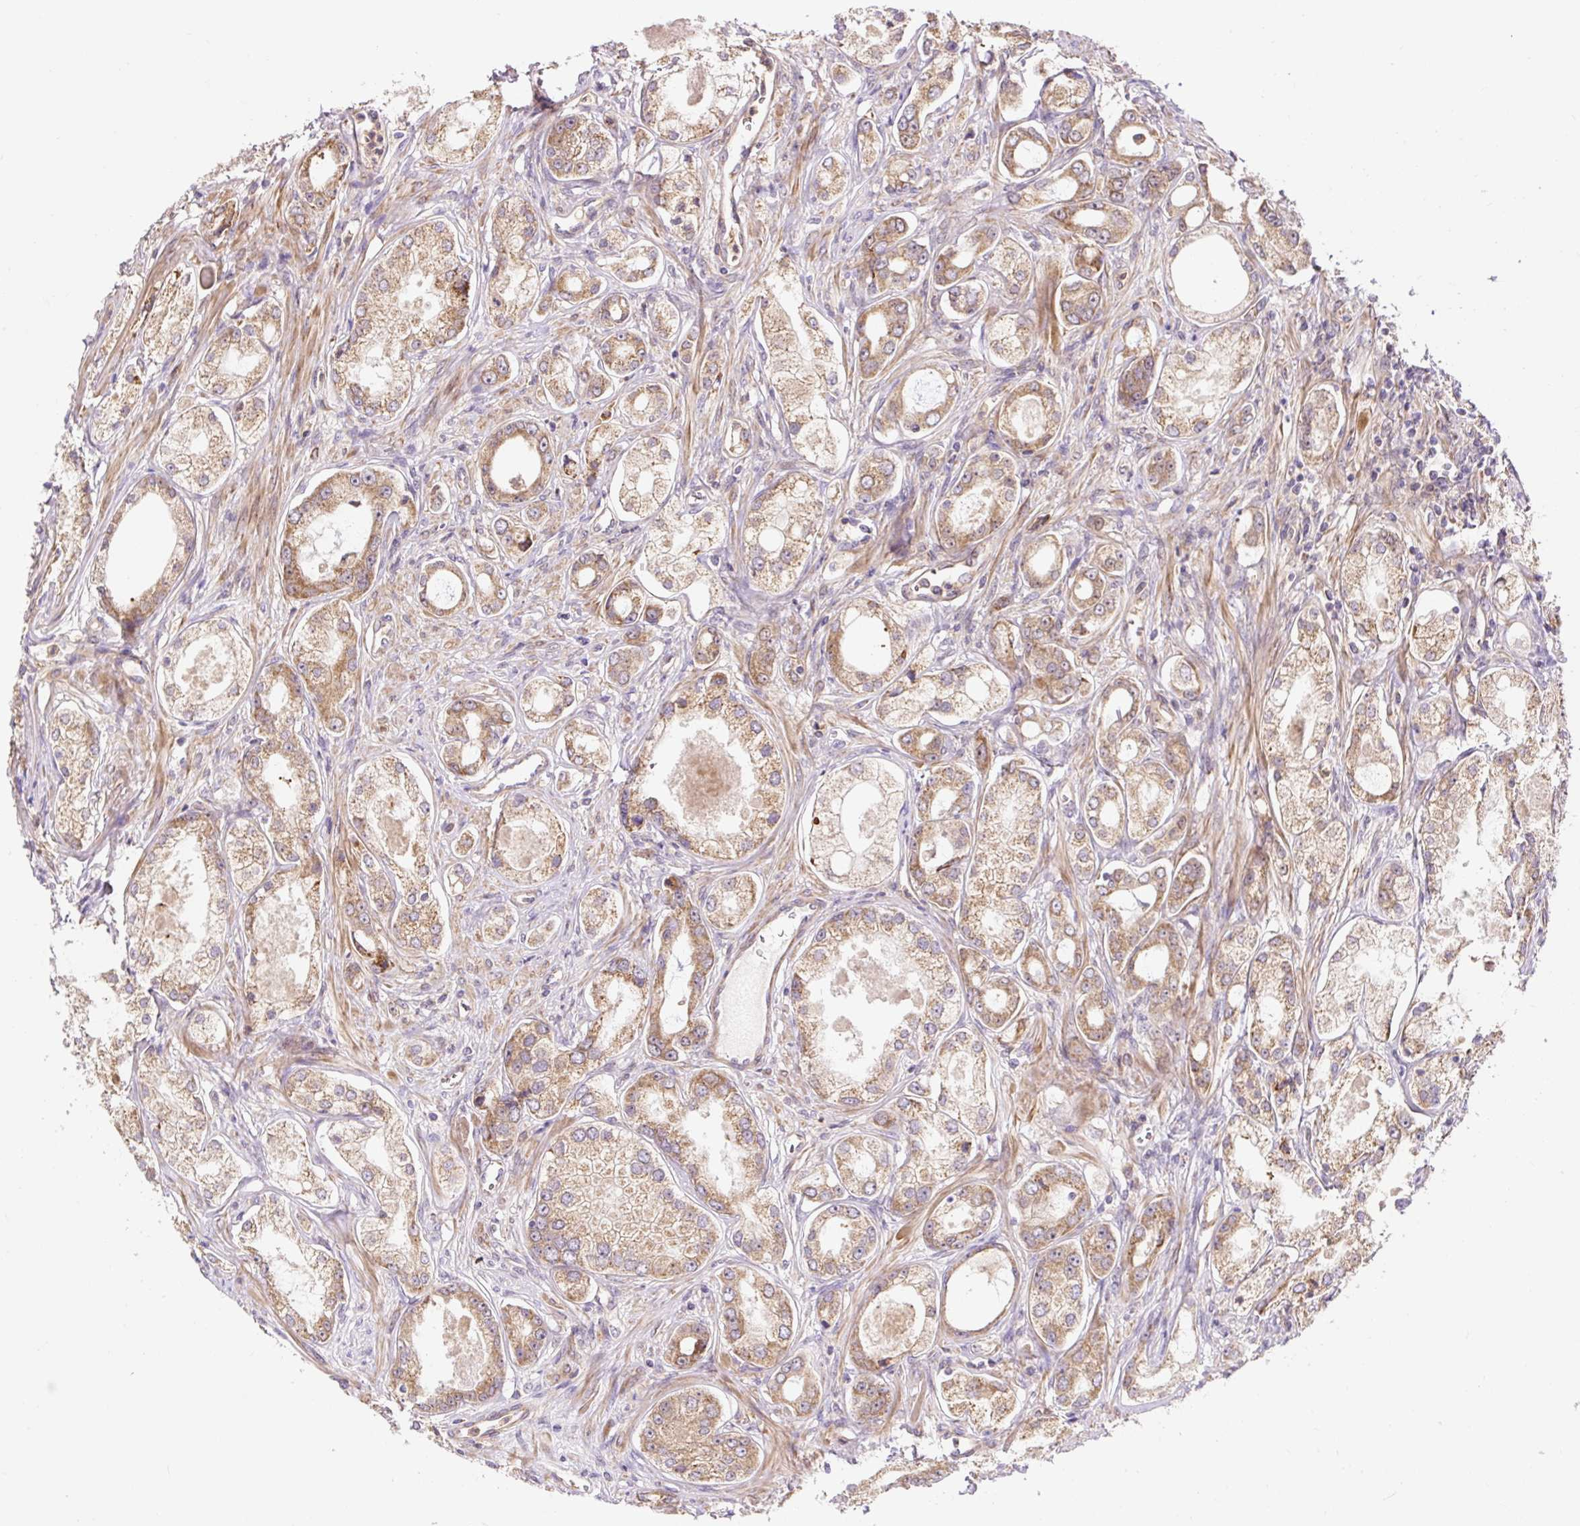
{"staining": {"intensity": "moderate", "quantity": "25%-75%", "location": "cytoplasmic/membranous"}, "tissue": "prostate cancer", "cell_type": "Tumor cells", "image_type": "cancer", "snomed": [{"axis": "morphology", "description": "Adenocarcinoma, Low grade"}, {"axis": "topography", "description": "Prostate"}], "caption": "Protein positivity by immunohistochemistry (IHC) shows moderate cytoplasmic/membranous positivity in about 25%-75% of tumor cells in adenocarcinoma (low-grade) (prostate). (DAB (3,3'-diaminobenzidine) IHC, brown staining for protein, blue staining for nuclei).", "gene": "TRIAP1", "patient": {"sex": "male", "age": 68}}